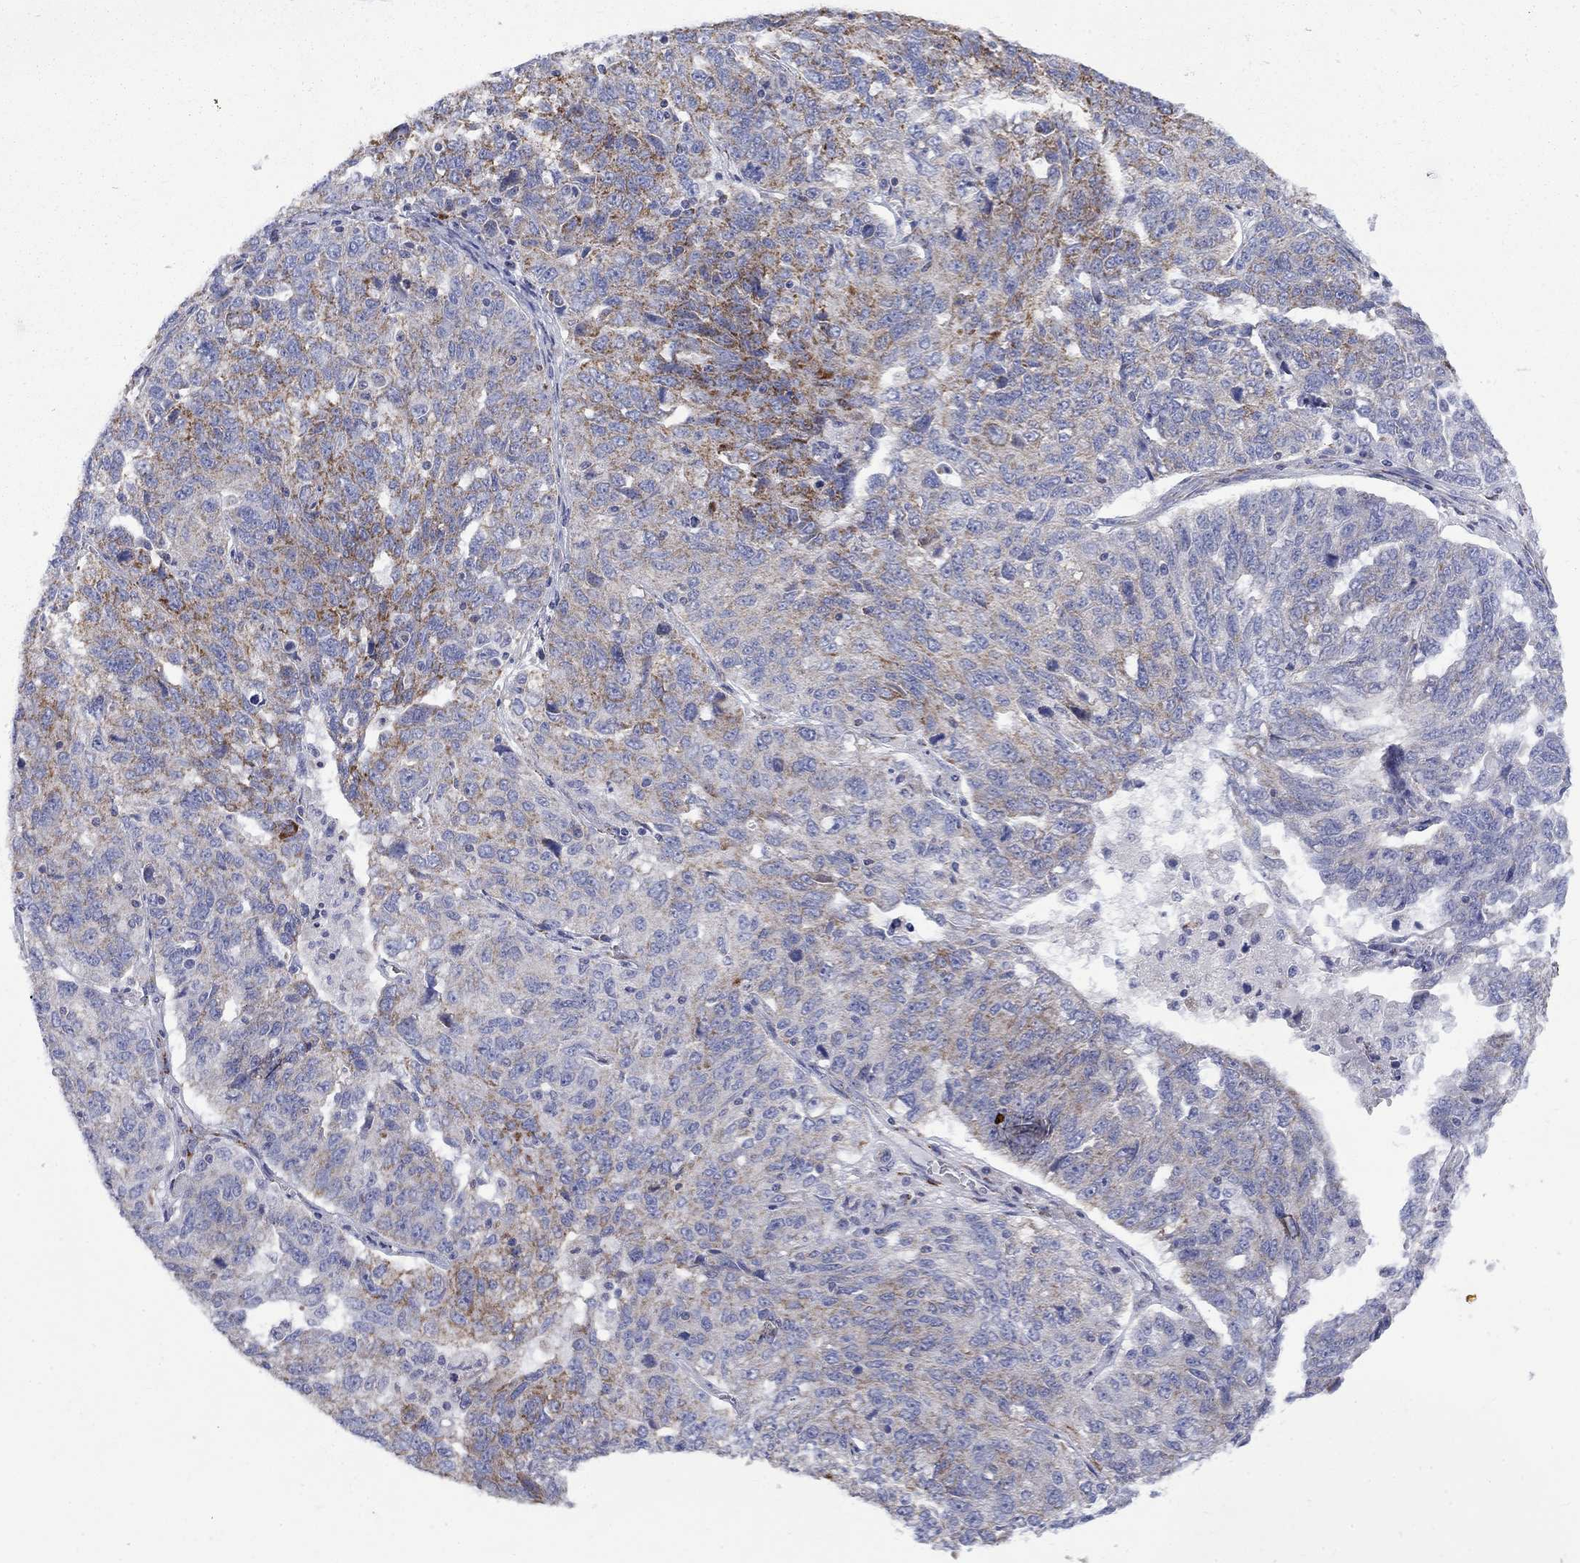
{"staining": {"intensity": "strong", "quantity": "<25%", "location": "cytoplasmic/membranous"}, "tissue": "ovarian cancer", "cell_type": "Tumor cells", "image_type": "cancer", "snomed": [{"axis": "morphology", "description": "Cystadenocarcinoma, serous, NOS"}, {"axis": "topography", "description": "Ovary"}], "caption": "Human serous cystadenocarcinoma (ovarian) stained with a protein marker demonstrates strong staining in tumor cells.", "gene": "CISD1", "patient": {"sex": "female", "age": 71}}